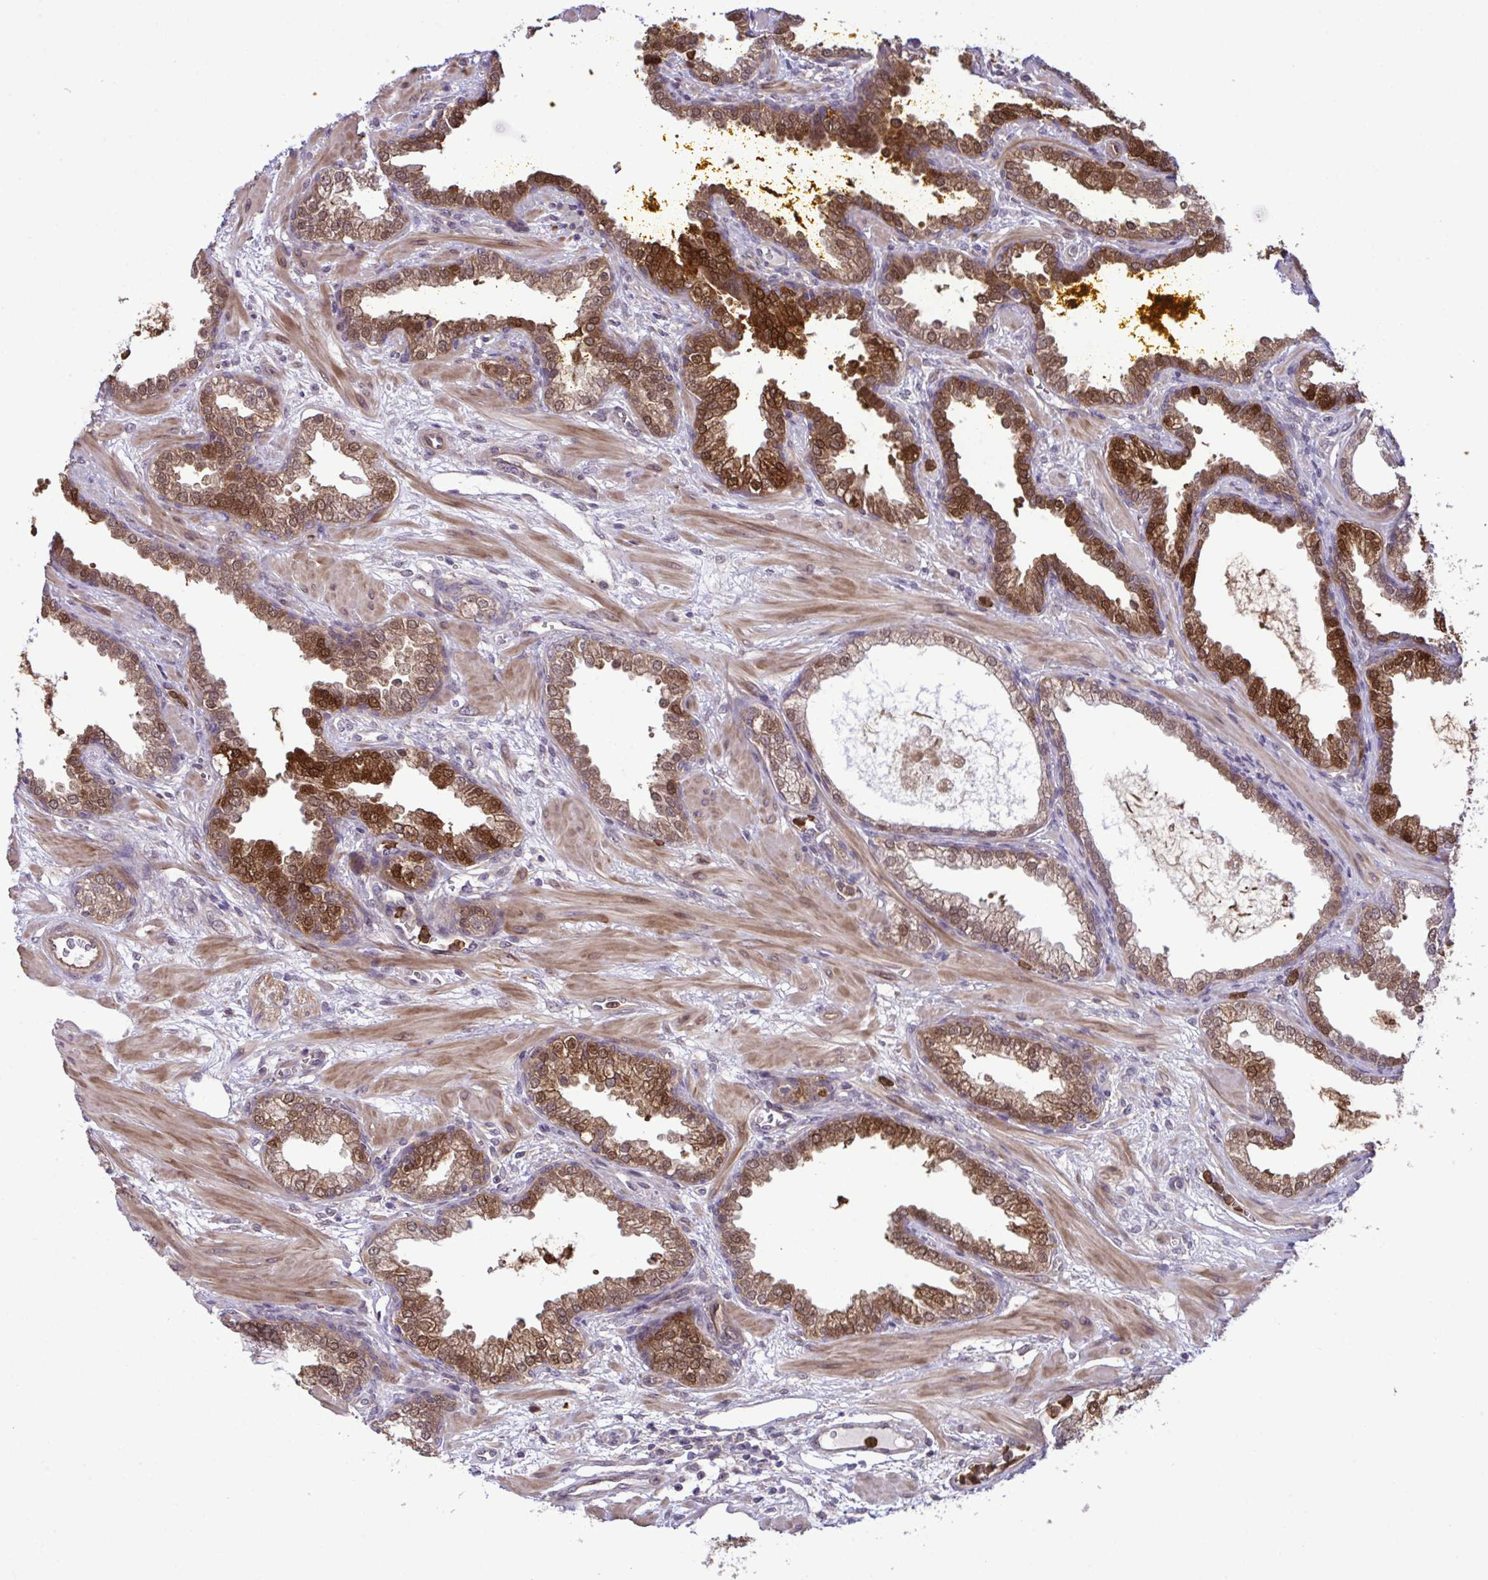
{"staining": {"intensity": "strong", "quantity": ">75%", "location": "cytoplasmic/membranous,nuclear"}, "tissue": "prostate cancer", "cell_type": "Tumor cells", "image_type": "cancer", "snomed": [{"axis": "morphology", "description": "Adenocarcinoma, High grade"}, {"axis": "topography", "description": "Prostate"}], "caption": "Tumor cells reveal high levels of strong cytoplasmic/membranous and nuclear positivity in about >75% of cells in human prostate cancer. The staining was performed using DAB (3,3'-diaminobenzidine), with brown indicating positive protein expression. Nuclei are stained blue with hematoxylin.", "gene": "CMPK1", "patient": {"sex": "male", "age": 60}}